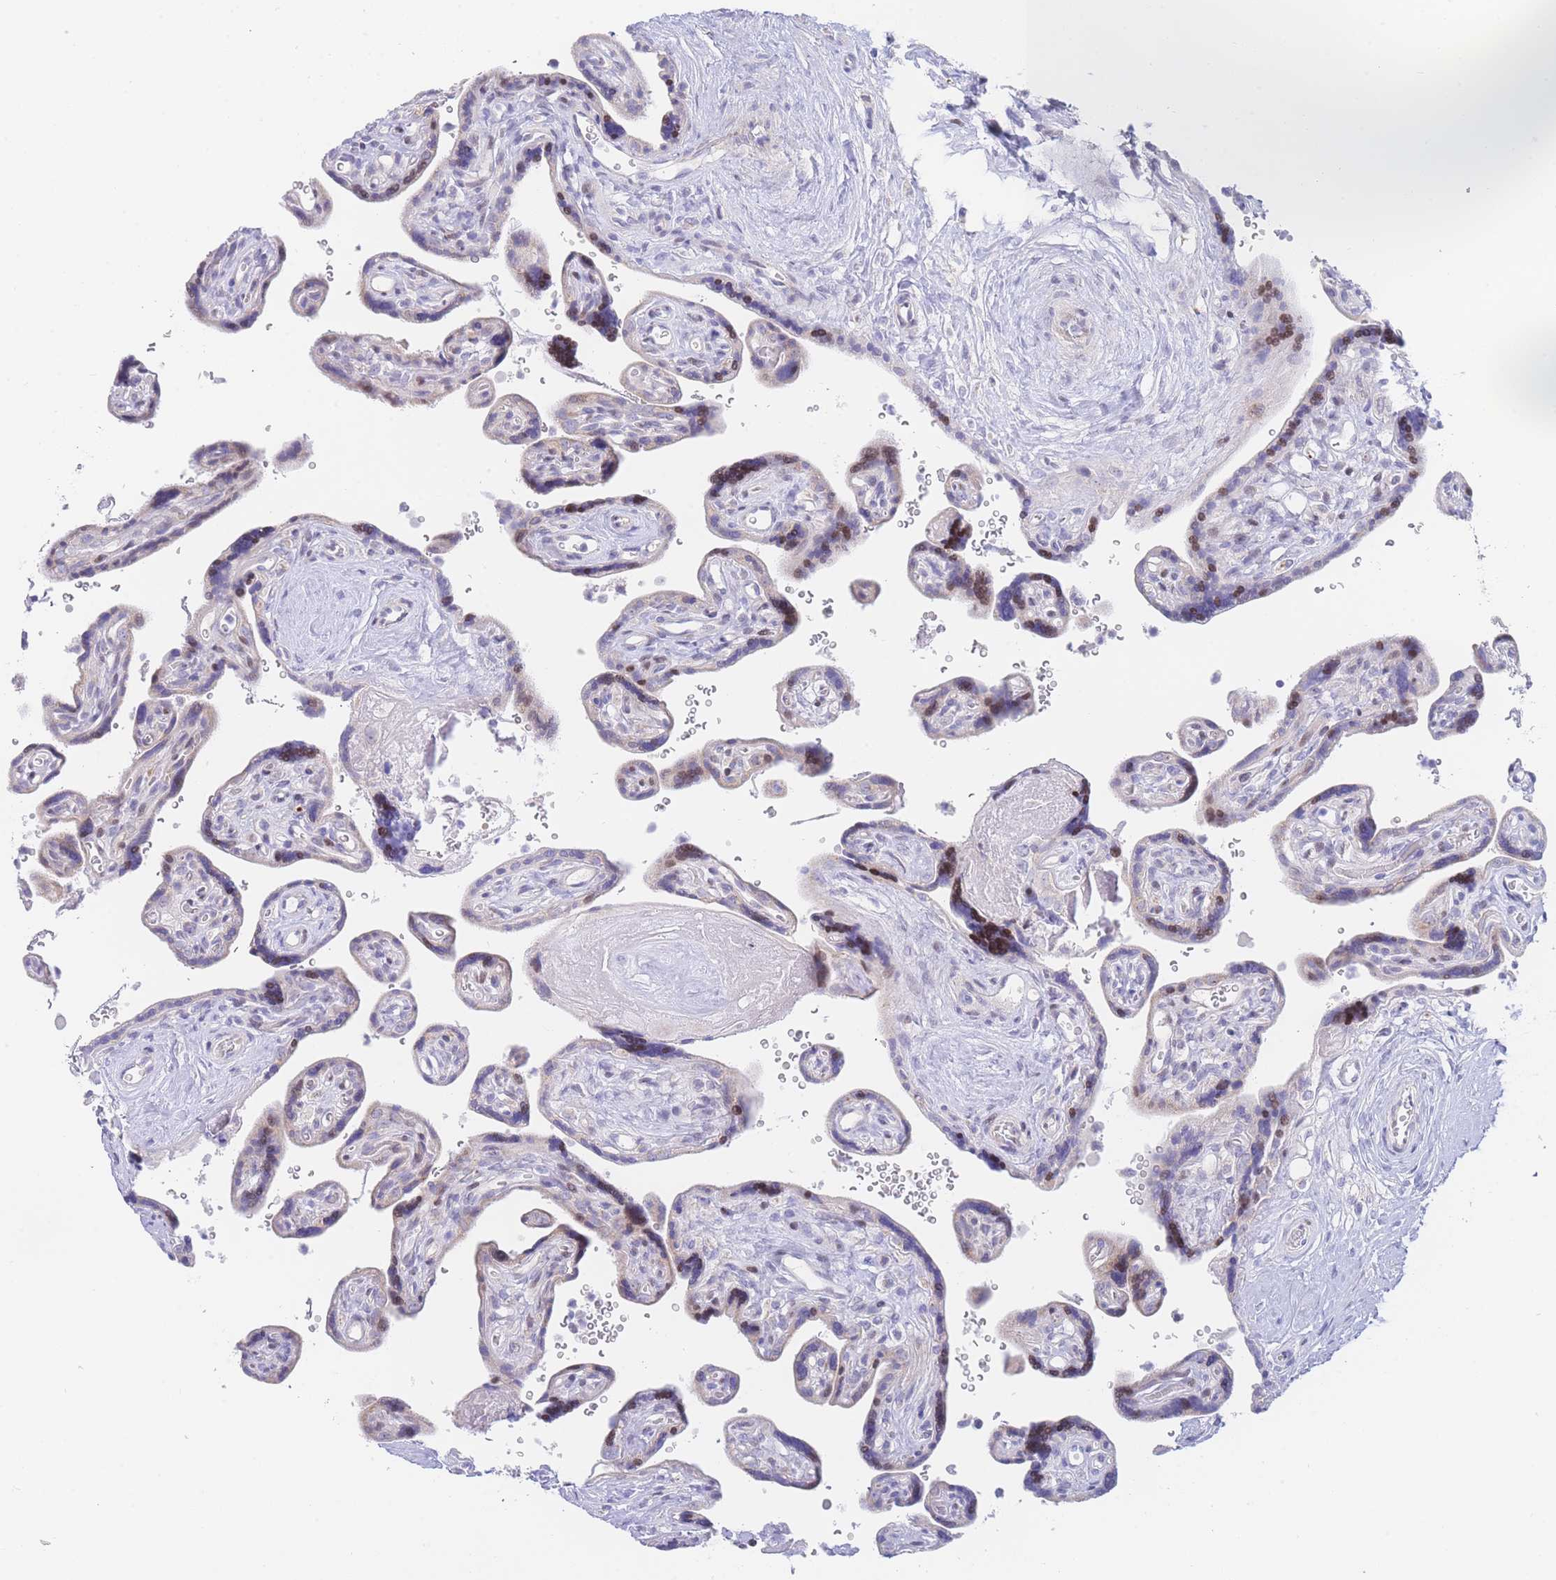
{"staining": {"intensity": "moderate", "quantity": "<25%", "location": "nuclear"}, "tissue": "placenta", "cell_type": "Trophoblastic cells", "image_type": "normal", "snomed": [{"axis": "morphology", "description": "Normal tissue, NOS"}, {"axis": "topography", "description": "Placenta"}], "caption": "DAB (3,3'-diaminobenzidine) immunohistochemical staining of normal human placenta shows moderate nuclear protein positivity in about <25% of trophoblastic cells. (brown staining indicates protein expression, while blue staining denotes nuclei).", "gene": "GPAM", "patient": {"sex": "female", "age": 39}}